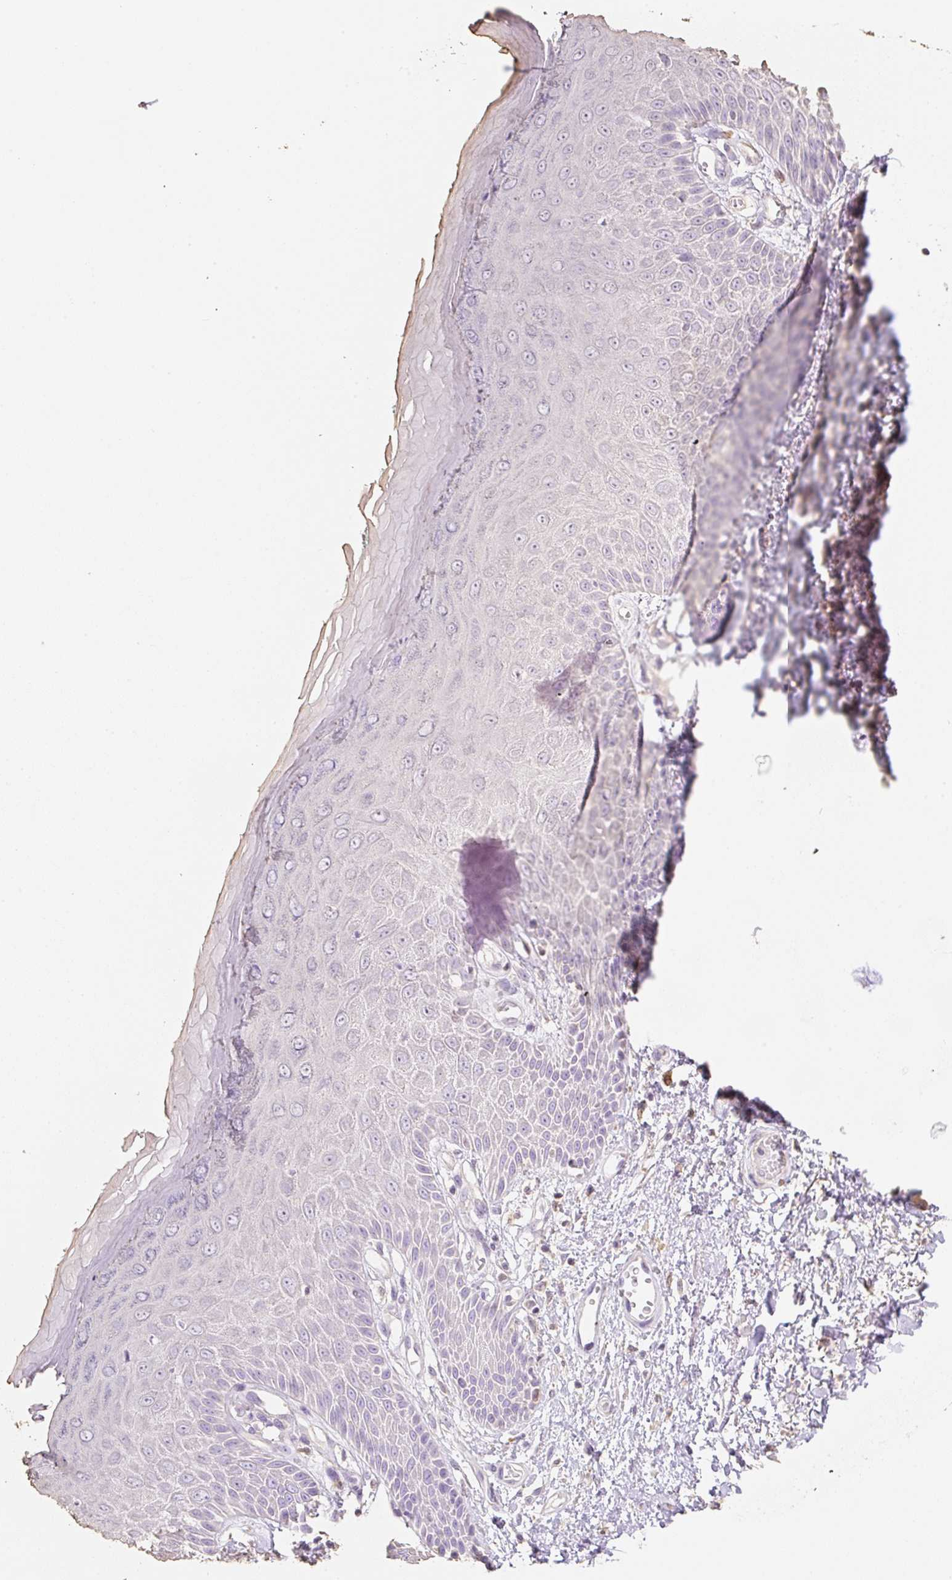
{"staining": {"intensity": "negative", "quantity": "none", "location": "none"}, "tissue": "skin", "cell_type": "Epidermal cells", "image_type": "normal", "snomed": [{"axis": "morphology", "description": "Normal tissue, NOS"}, {"axis": "topography", "description": "Anal"}, {"axis": "topography", "description": "Peripheral nerve tissue"}], "caption": "IHC image of benign human skin stained for a protein (brown), which exhibits no positivity in epidermal cells.", "gene": "MBOAT7", "patient": {"sex": "male", "age": 78}}